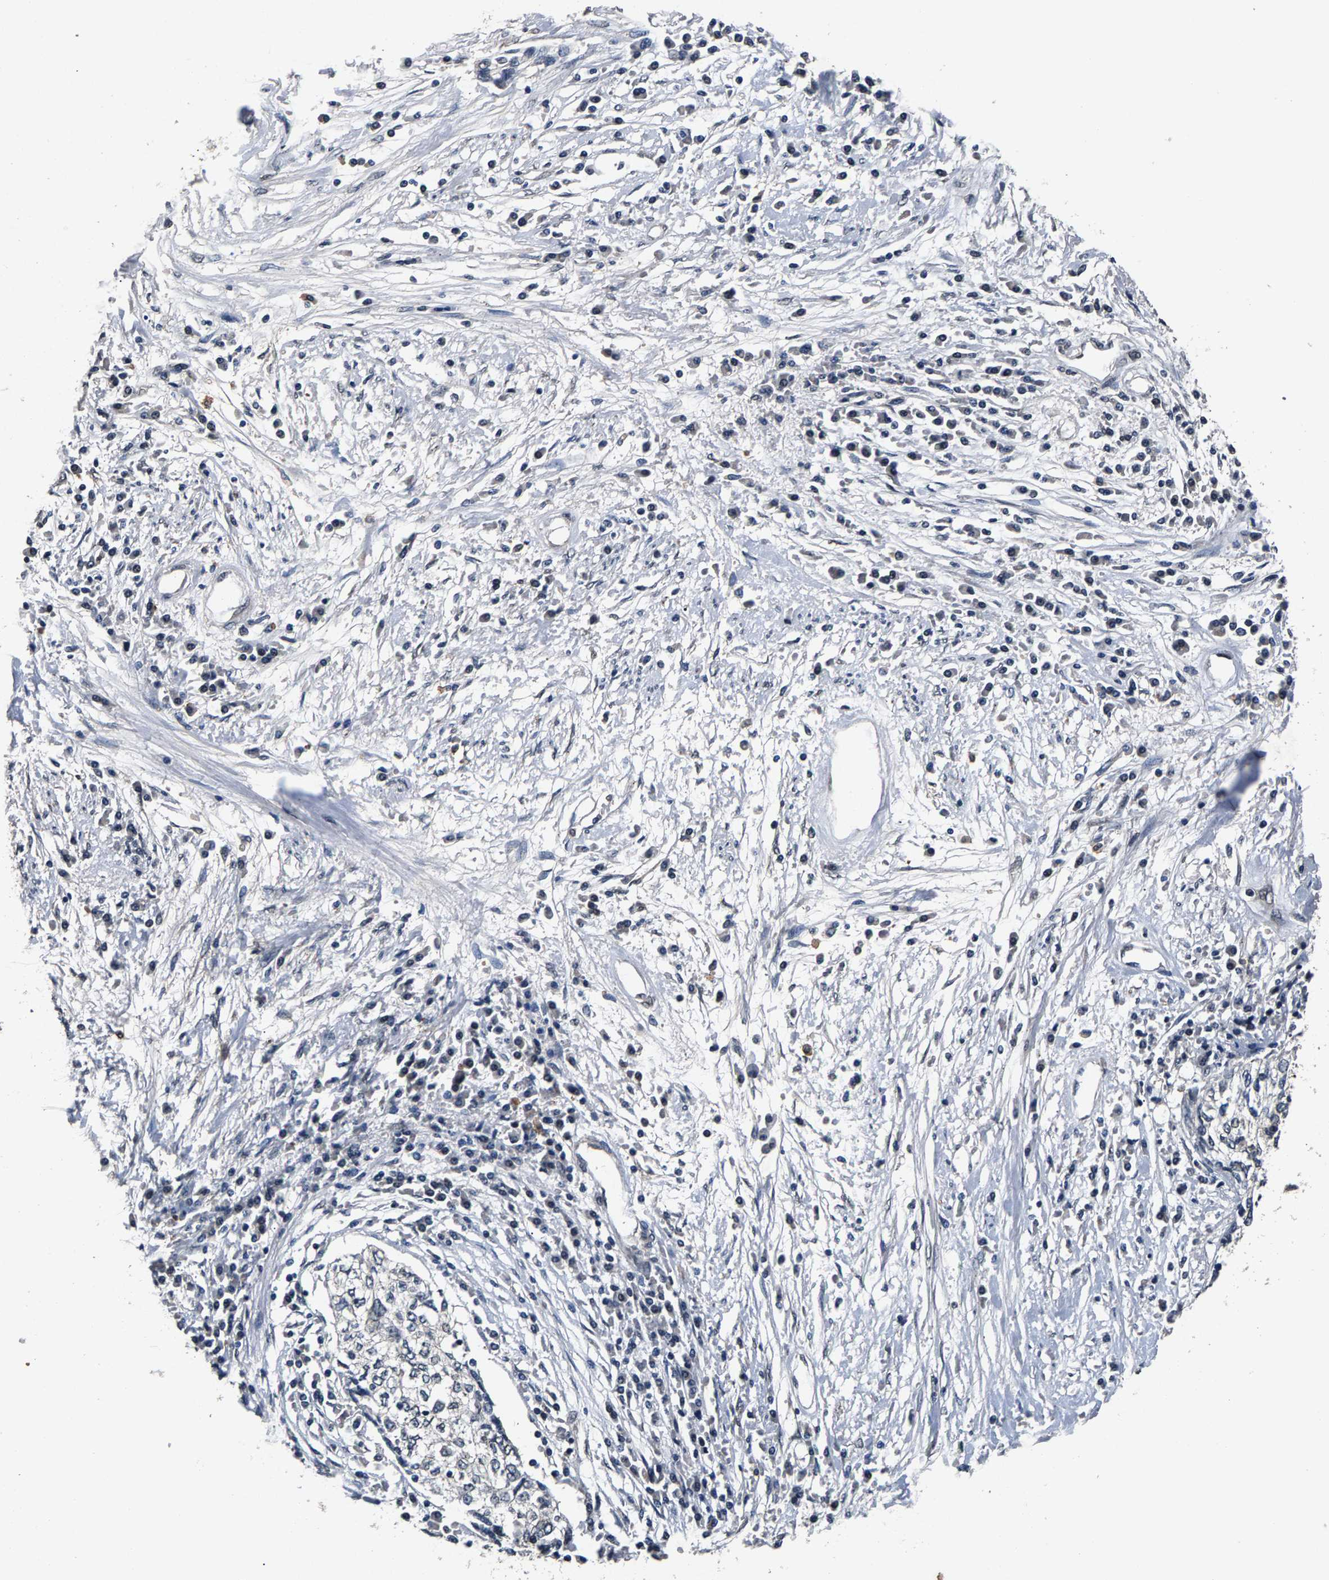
{"staining": {"intensity": "negative", "quantity": "none", "location": "none"}, "tissue": "cervical cancer", "cell_type": "Tumor cells", "image_type": "cancer", "snomed": [{"axis": "morphology", "description": "Squamous cell carcinoma, NOS"}, {"axis": "topography", "description": "Cervix"}], "caption": "DAB (3,3'-diaminobenzidine) immunohistochemical staining of human cervical squamous cell carcinoma displays no significant staining in tumor cells.", "gene": "RBM33", "patient": {"sex": "female", "age": 57}}